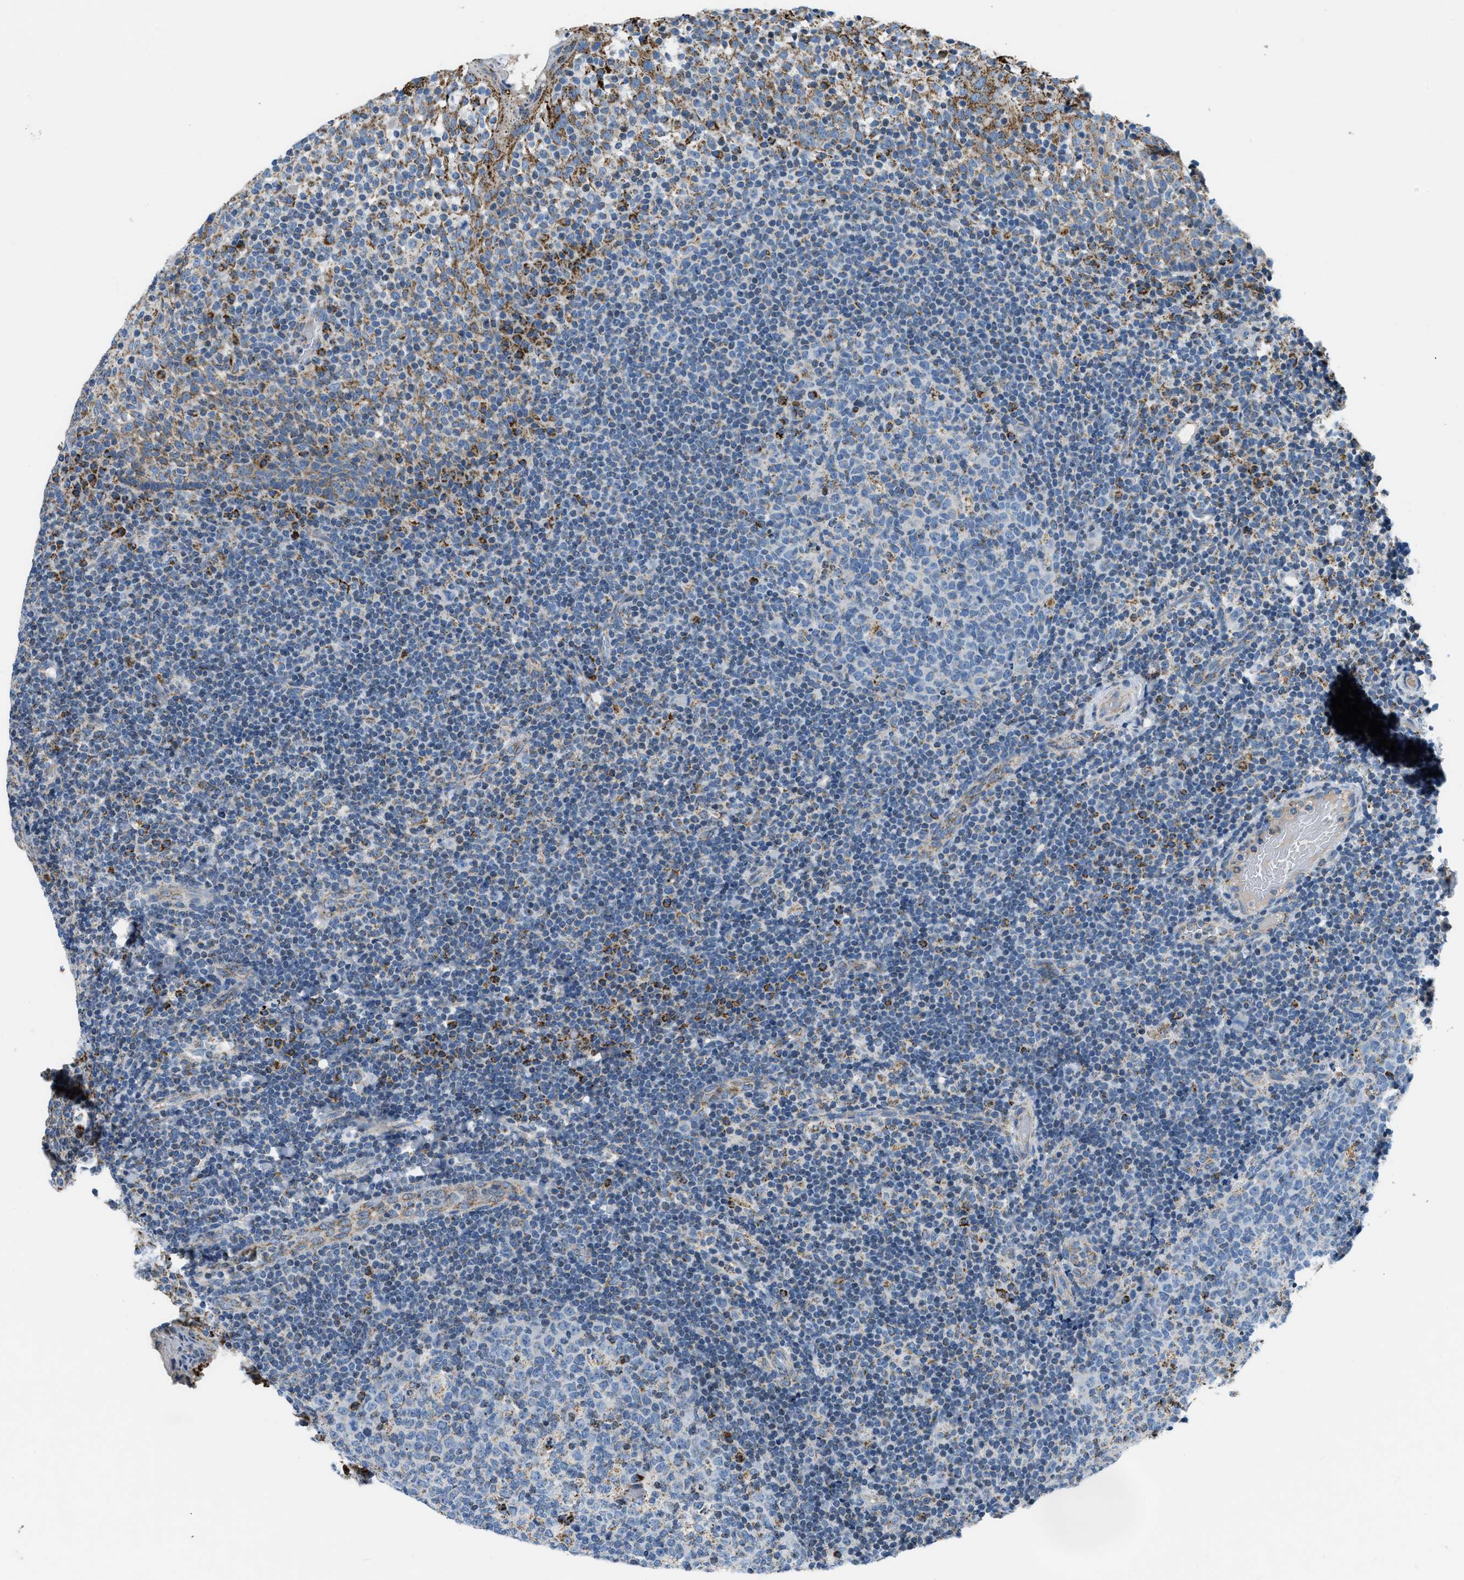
{"staining": {"intensity": "moderate", "quantity": "<25%", "location": "cytoplasmic/membranous"}, "tissue": "tonsil", "cell_type": "Germinal center cells", "image_type": "normal", "snomed": [{"axis": "morphology", "description": "Normal tissue, NOS"}, {"axis": "topography", "description": "Tonsil"}], "caption": "Immunohistochemical staining of unremarkable human tonsil exhibits <25% levels of moderate cytoplasmic/membranous protein staining in about <25% of germinal center cells.", "gene": "ACADVL", "patient": {"sex": "female", "age": 19}}